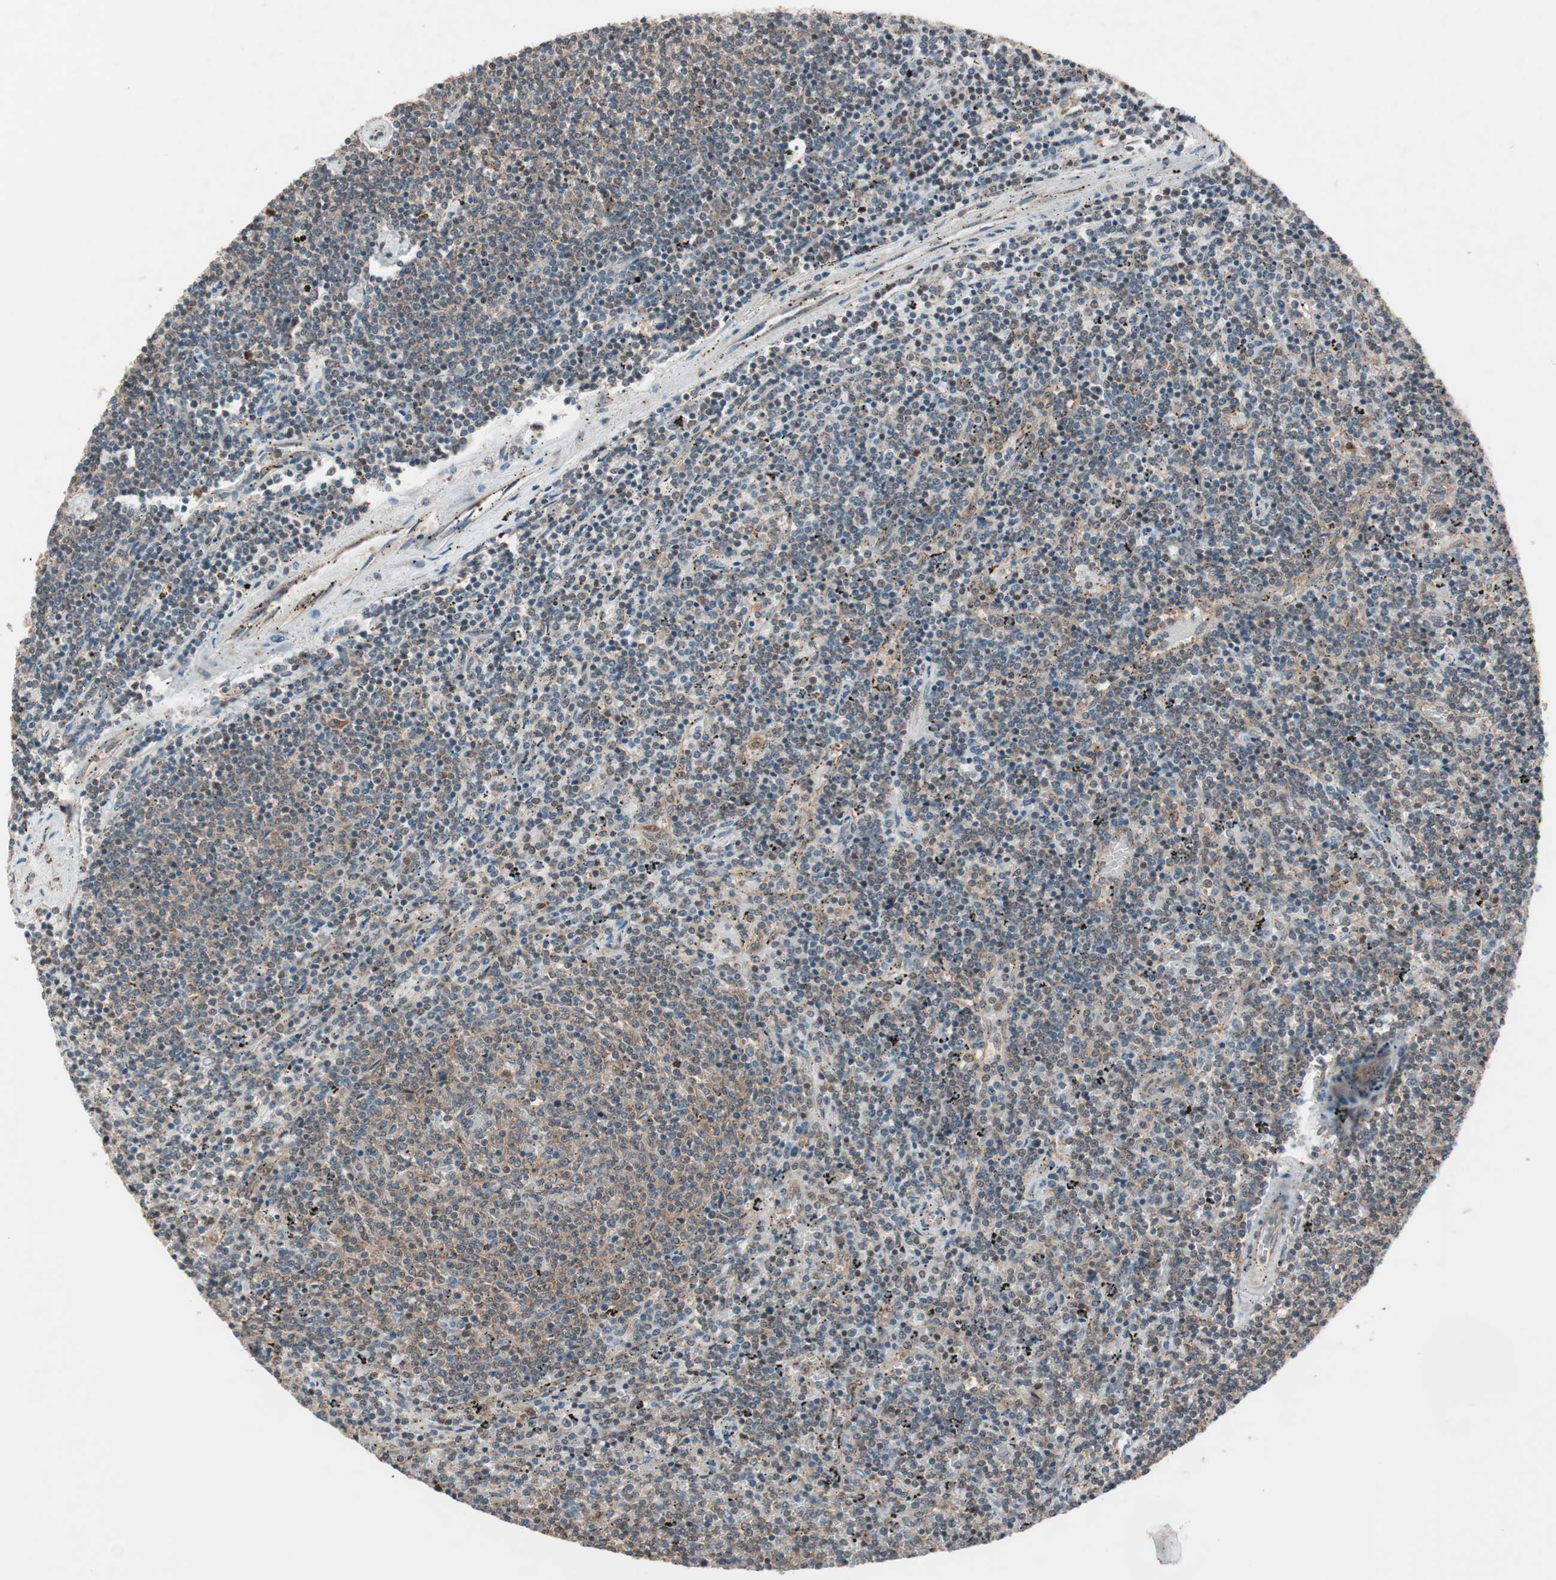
{"staining": {"intensity": "weak", "quantity": ">75%", "location": "cytoplasmic/membranous"}, "tissue": "lymphoma", "cell_type": "Tumor cells", "image_type": "cancer", "snomed": [{"axis": "morphology", "description": "Malignant lymphoma, non-Hodgkin's type, Low grade"}, {"axis": "topography", "description": "Spleen"}], "caption": "IHC (DAB (3,3'-diaminobenzidine)) staining of malignant lymphoma, non-Hodgkin's type (low-grade) exhibits weak cytoplasmic/membranous protein positivity in about >75% of tumor cells.", "gene": "FBXO5", "patient": {"sex": "female", "age": 50}}